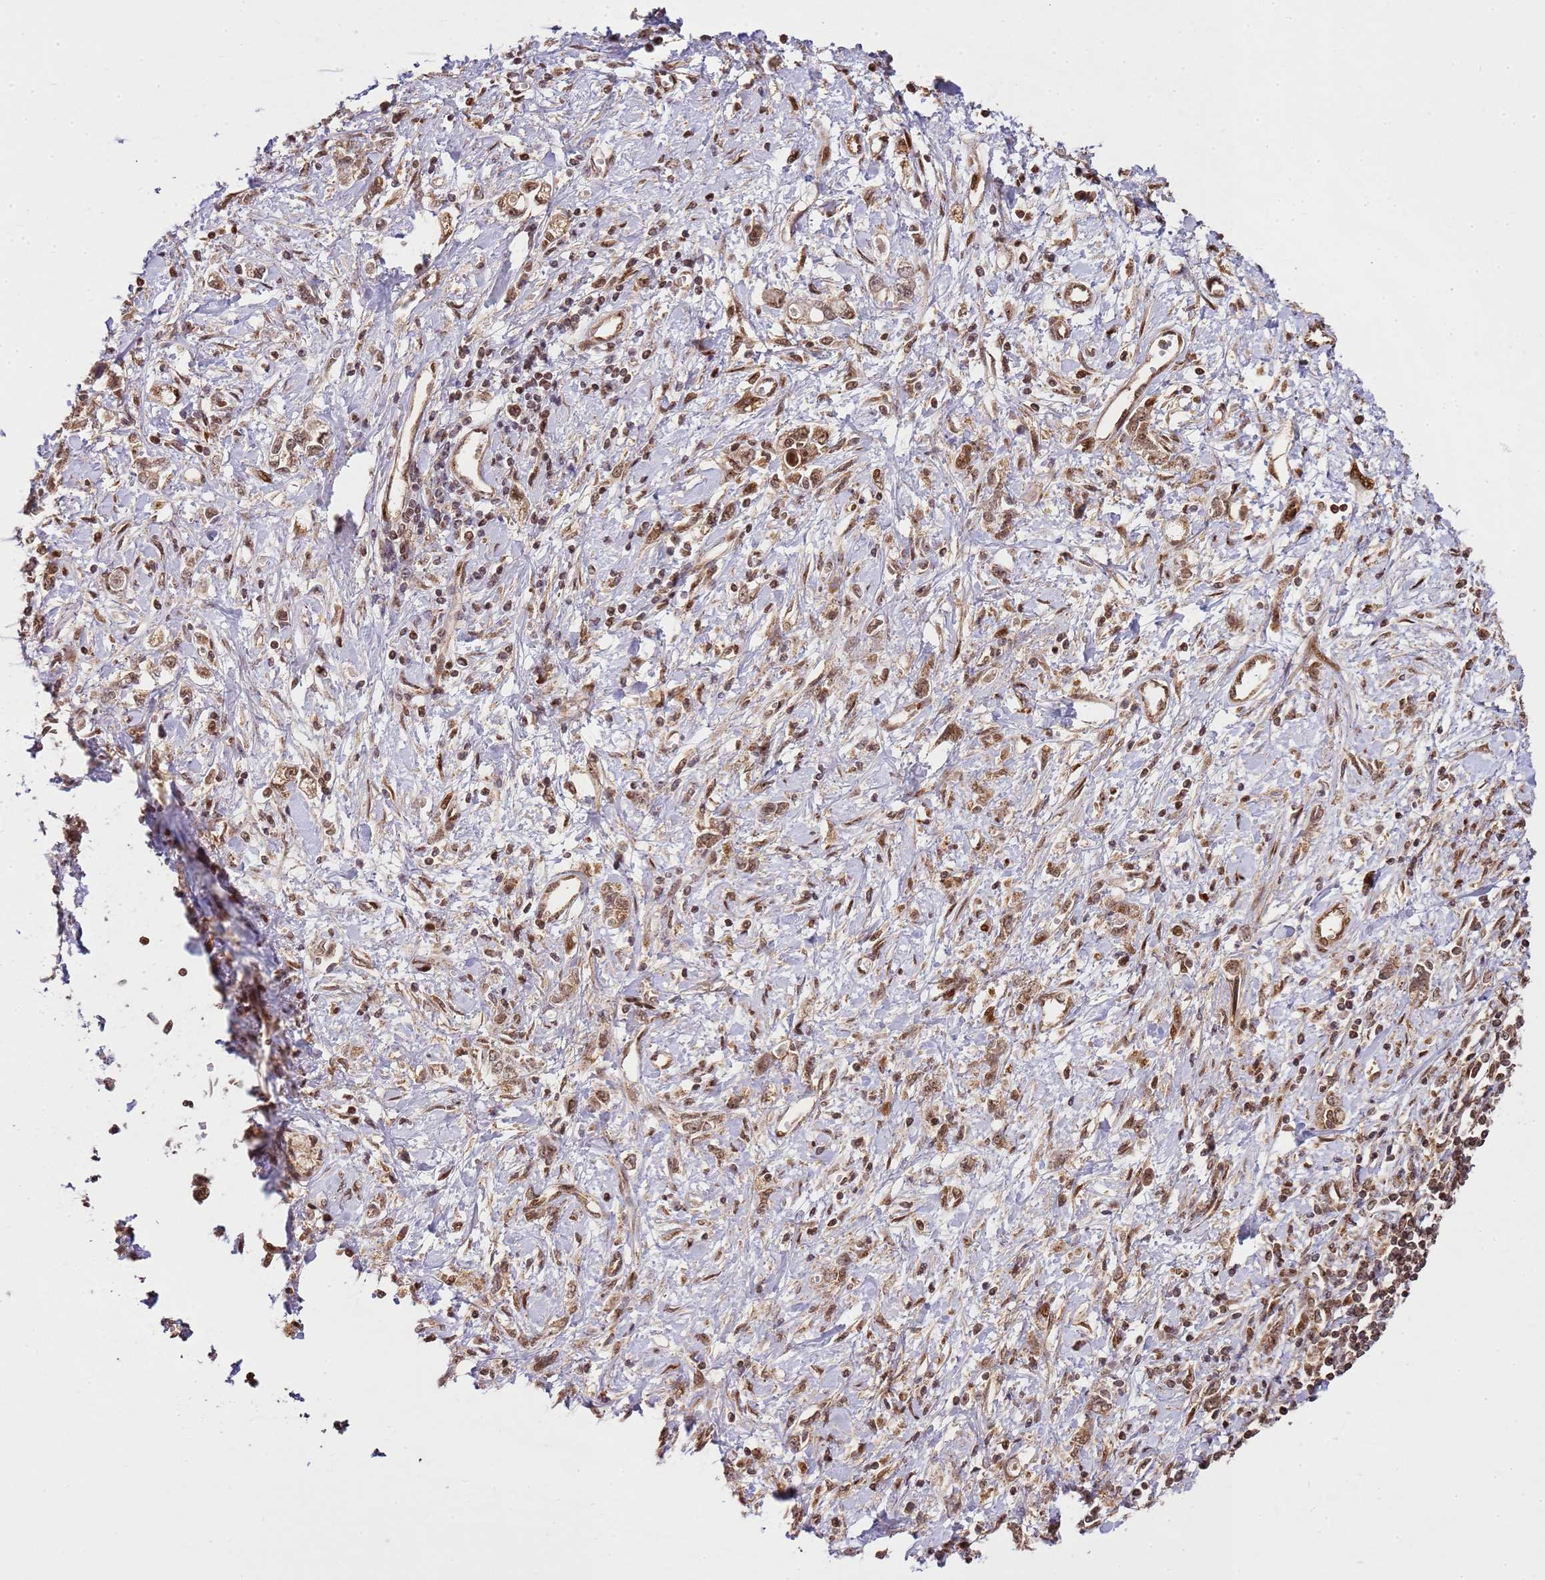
{"staining": {"intensity": "moderate", "quantity": ">75%", "location": "cytoplasmic/membranous,nuclear"}, "tissue": "stomach cancer", "cell_type": "Tumor cells", "image_type": "cancer", "snomed": [{"axis": "morphology", "description": "Adenocarcinoma, NOS"}, {"axis": "topography", "description": "Stomach"}], "caption": "Stomach cancer (adenocarcinoma) stained for a protein exhibits moderate cytoplasmic/membranous and nuclear positivity in tumor cells. Immunohistochemistry (ihc) stains the protein in brown and the nuclei are stained blue.", "gene": "PEX14", "patient": {"sex": "female", "age": 76}}